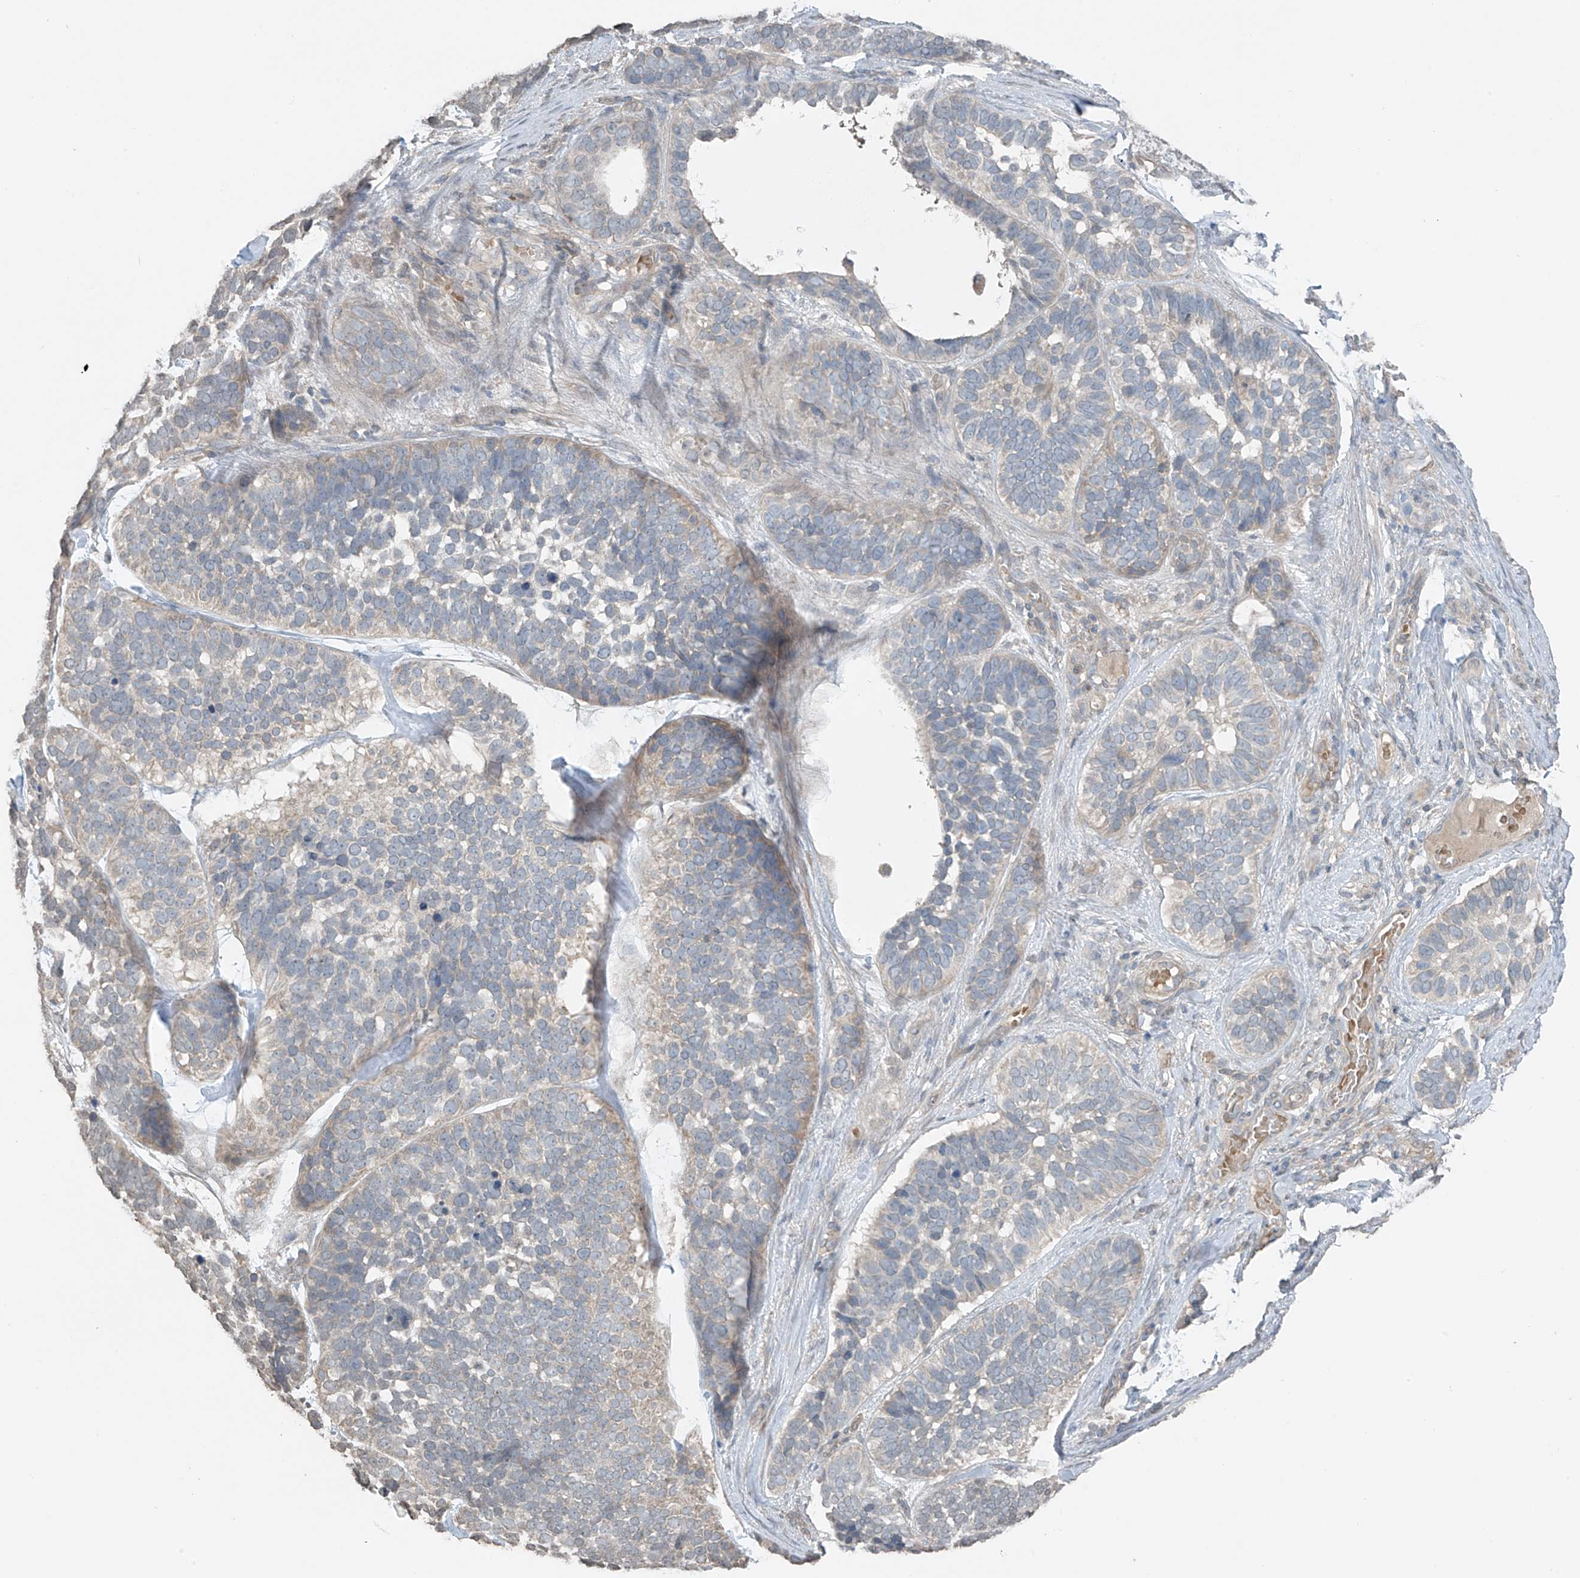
{"staining": {"intensity": "weak", "quantity": "<25%", "location": "cytoplasmic/membranous"}, "tissue": "skin cancer", "cell_type": "Tumor cells", "image_type": "cancer", "snomed": [{"axis": "morphology", "description": "Basal cell carcinoma"}, {"axis": "topography", "description": "Skin"}], "caption": "Tumor cells show no significant expression in basal cell carcinoma (skin).", "gene": "HOXA11", "patient": {"sex": "male", "age": 62}}